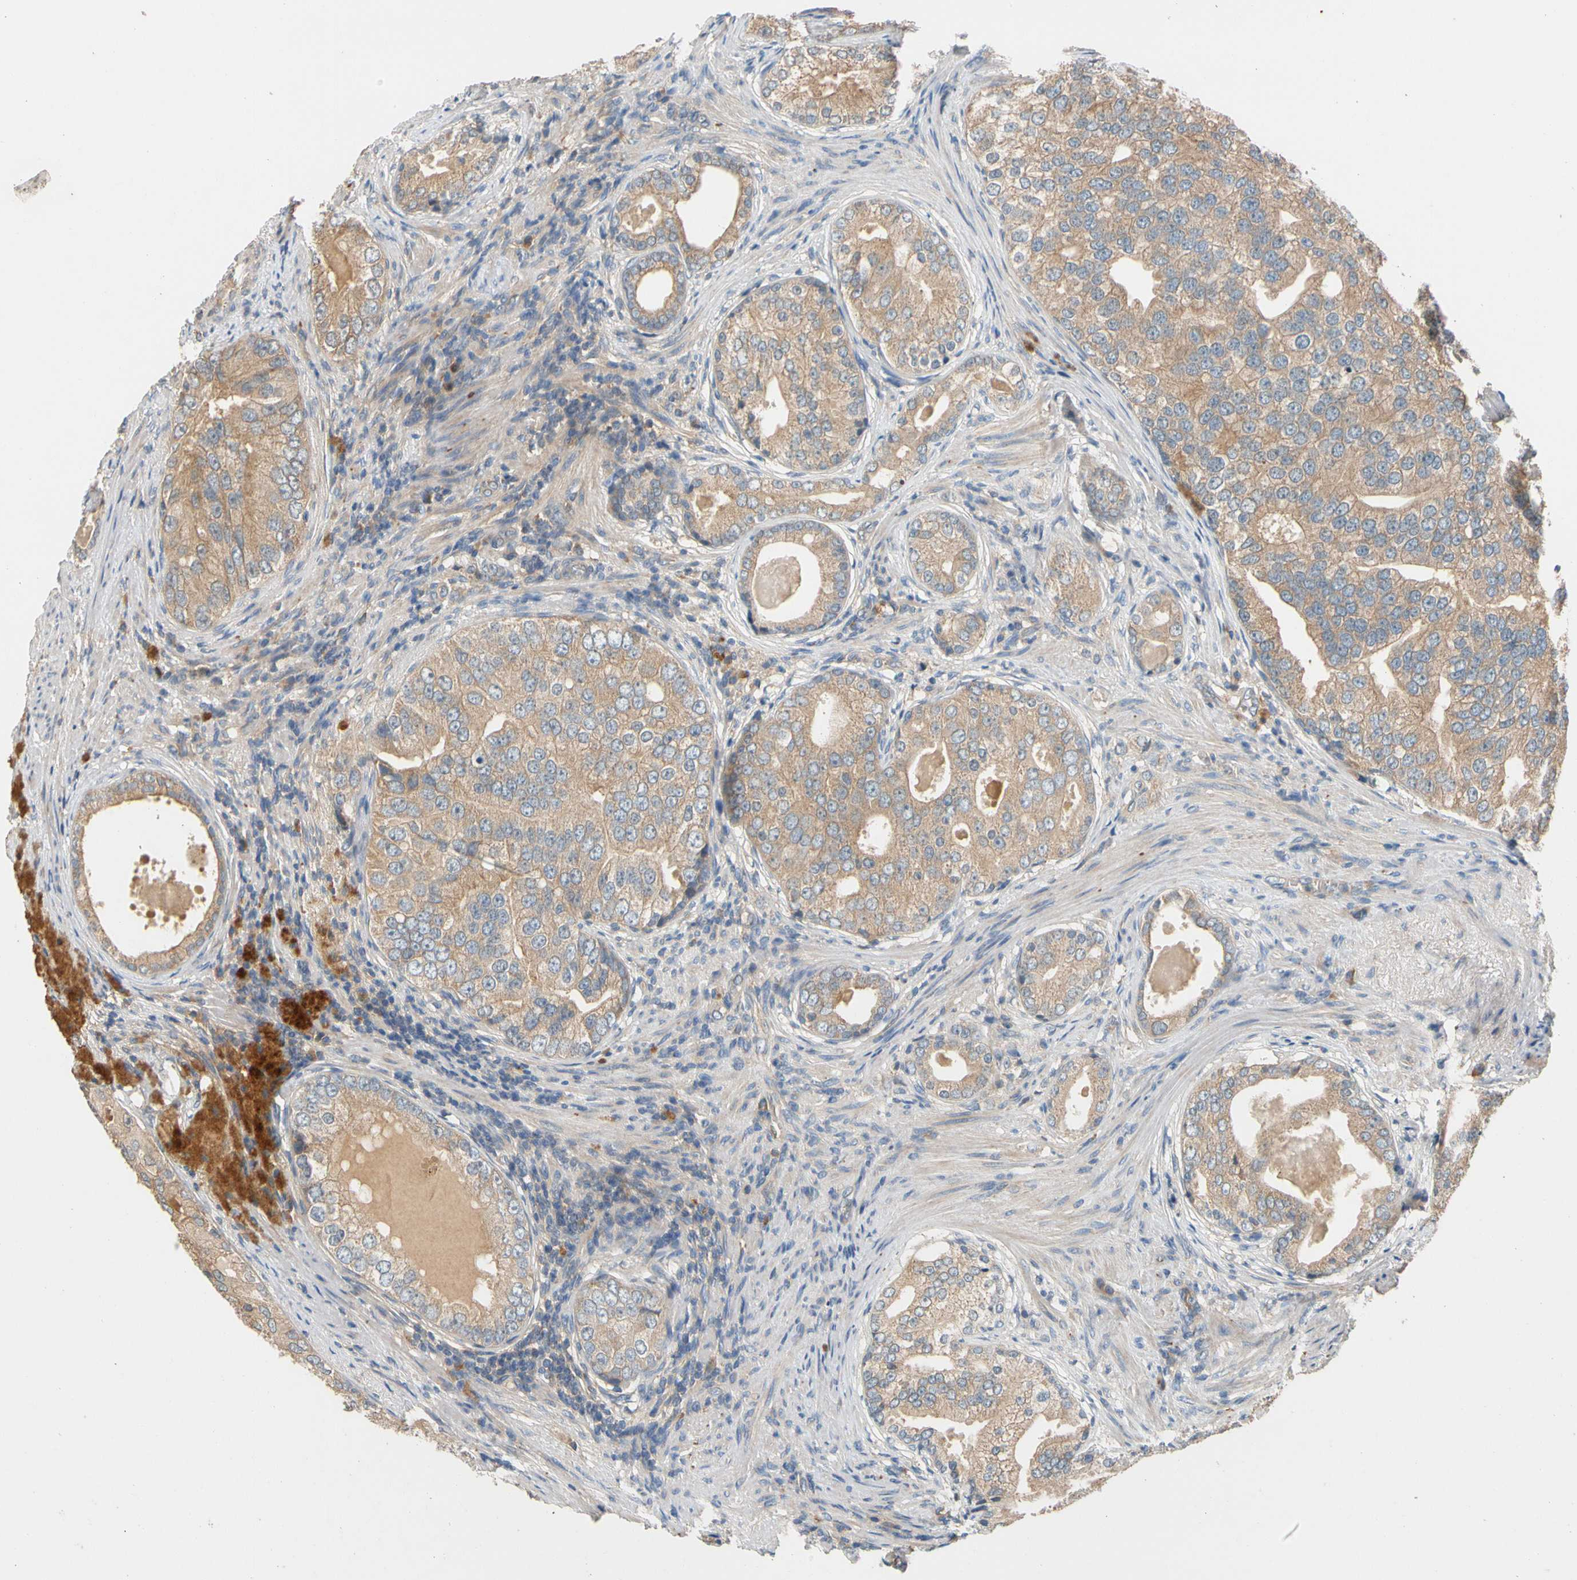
{"staining": {"intensity": "moderate", "quantity": ">75%", "location": "cytoplasmic/membranous"}, "tissue": "prostate cancer", "cell_type": "Tumor cells", "image_type": "cancer", "snomed": [{"axis": "morphology", "description": "Adenocarcinoma, High grade"}, {"axis": "topography", "description": "Prostate"}], "caption": "DAB (3,3'-diaminobenzidine) immunohistochemical staining of human high-grade adenocarcinoma (prostate) displays moderate cytoplasmic/membranous protein positivity in about >75% of tumor cells.", "gene": "USP46", "patient": {"sex": "male", "age": 66}}